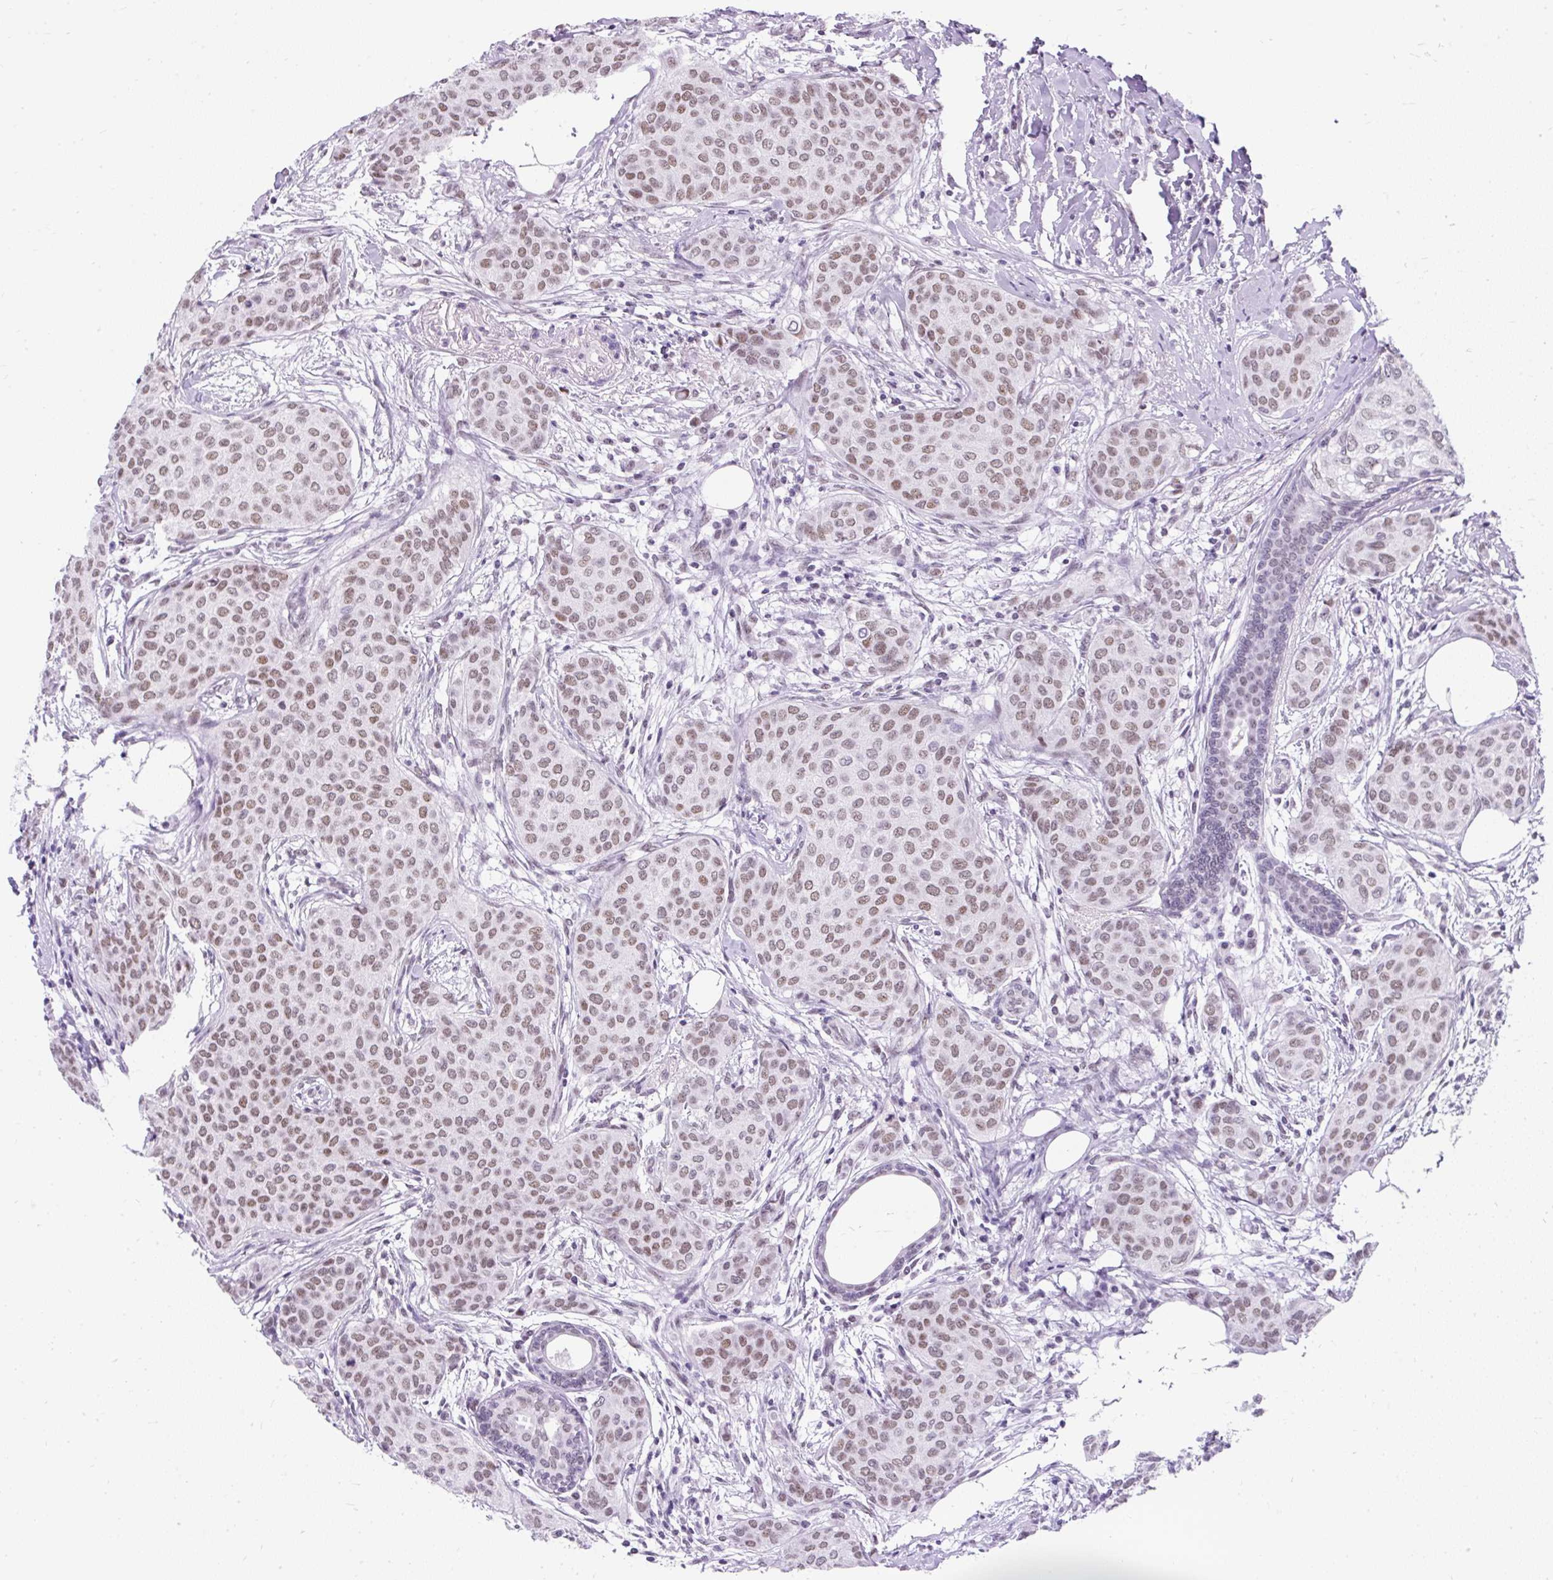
{"staining": {"intensity": "moderate", "quantity": ">75%", "location": "nuclear"}, "tissue": "breast cancer", "cell_type": "Tumor cells", "image_type": "cancer", "snomed": [{"axis": "morphology", "description": "Duct carcinoma"}, {"axis": "topography", "description": "Breast"}], "caption": "Infiltrating ductal carcinoma (breast) tissue demonstrates moderate nuclear expression in approximately >75% of tumor cells", "gene": "PLCXD2", "patient": {"sex": "female", "age": 47}}